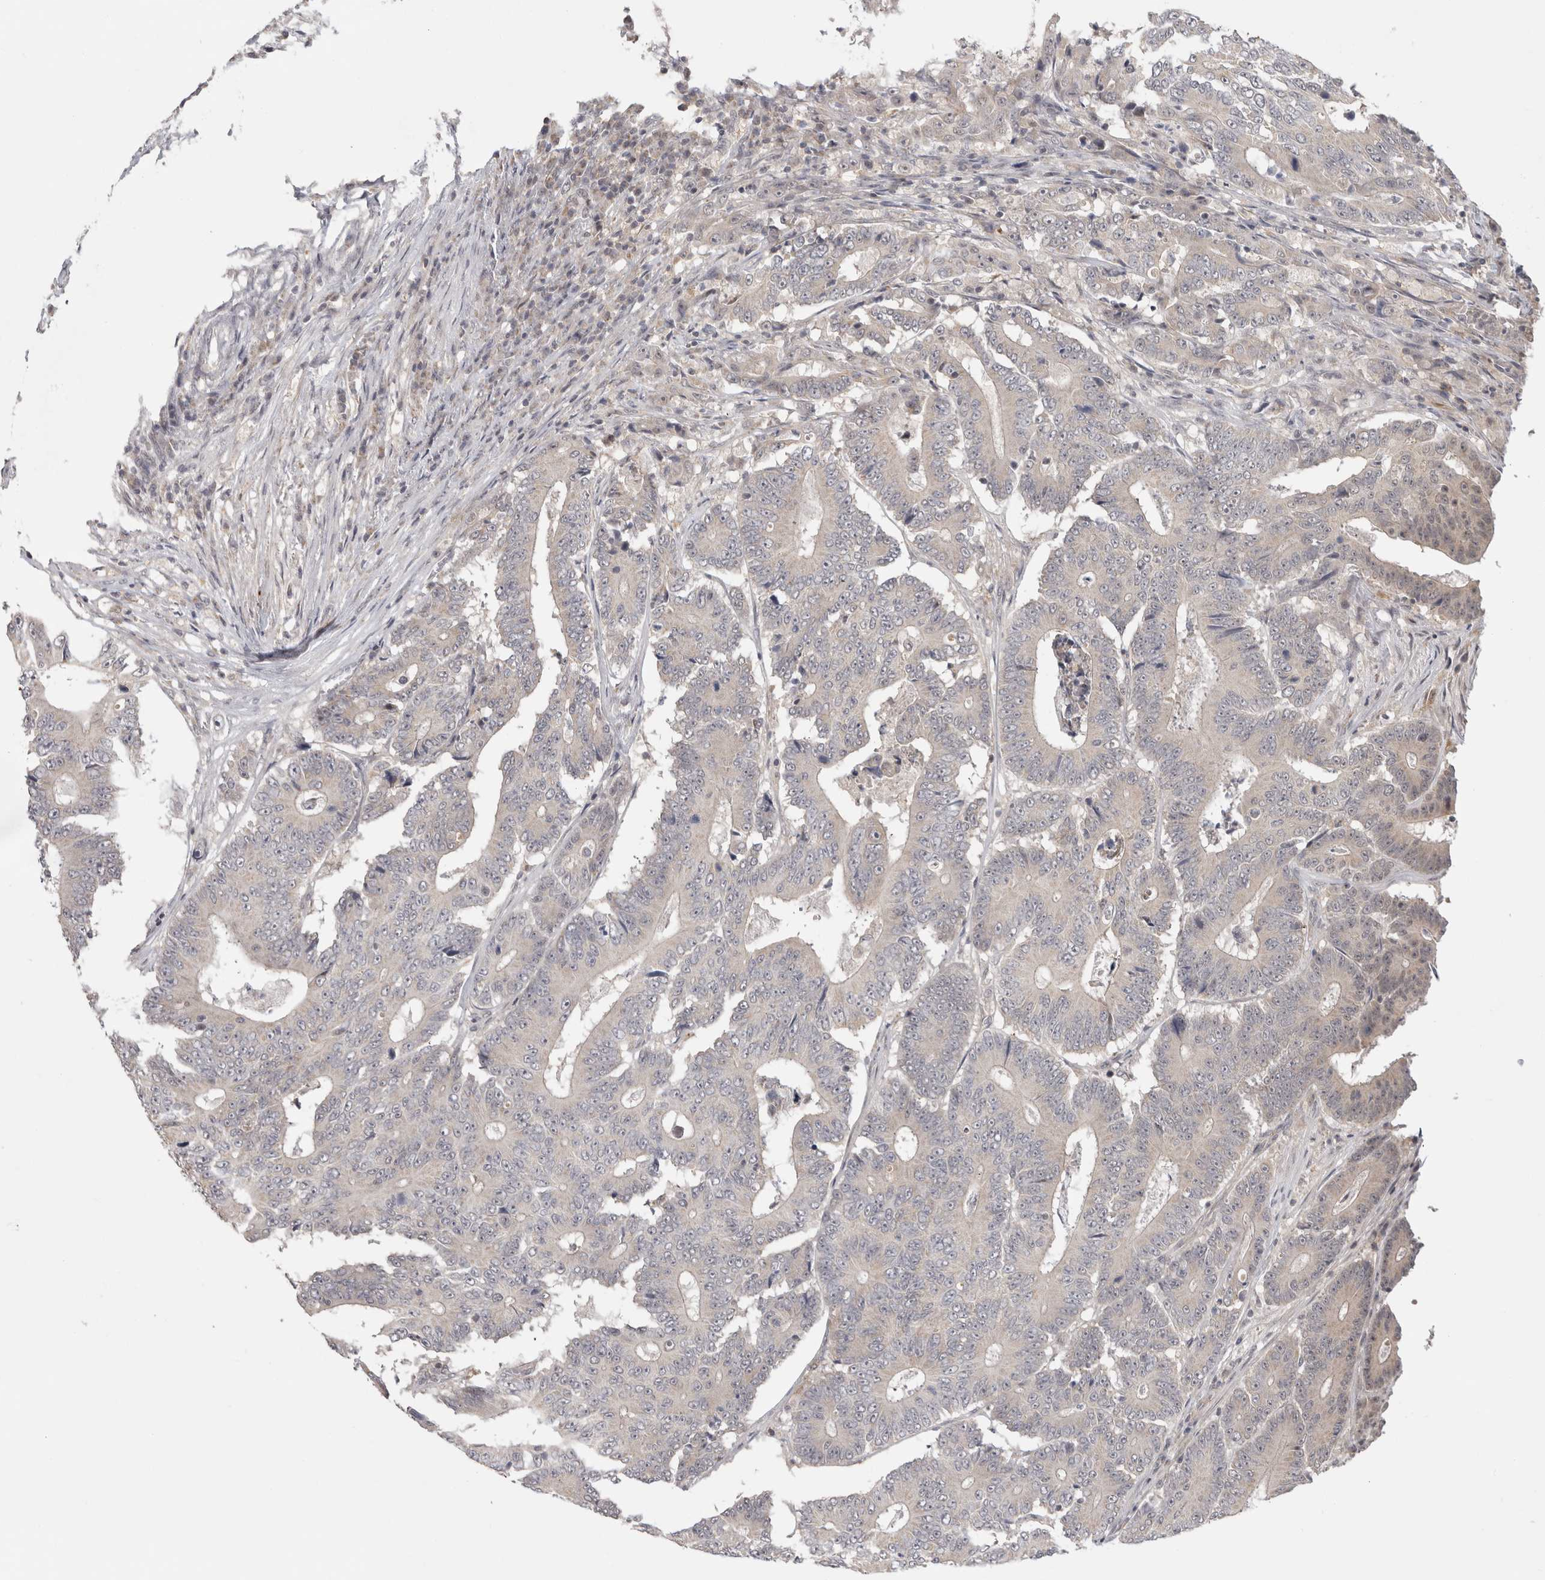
{"staining": {"intensity": "weak", "quantity": "25%-75%", "location": "cytoplasmic/membranous"}, "tissue": "colorectal cancer", "cell_type": "Tumor cells", "image_type": "cancer", "snomed": [{"axis": "morphology", "description": "Adenocarcinoma, NOS"}, {"axis": "topography", "description": "Colon"}], "caption": "High-power microscopy captured an immunohistochemistry photomicrograph of colorectal cancer, revealing weak cytoplasmic/membranous positivity in approximately 25%-75% of tumor cells. The protein of interest is shown in brown color, while the nuclei are stained blue.", "gene": "ZNF318", "patient": {"sex": "male", "age": 83}}